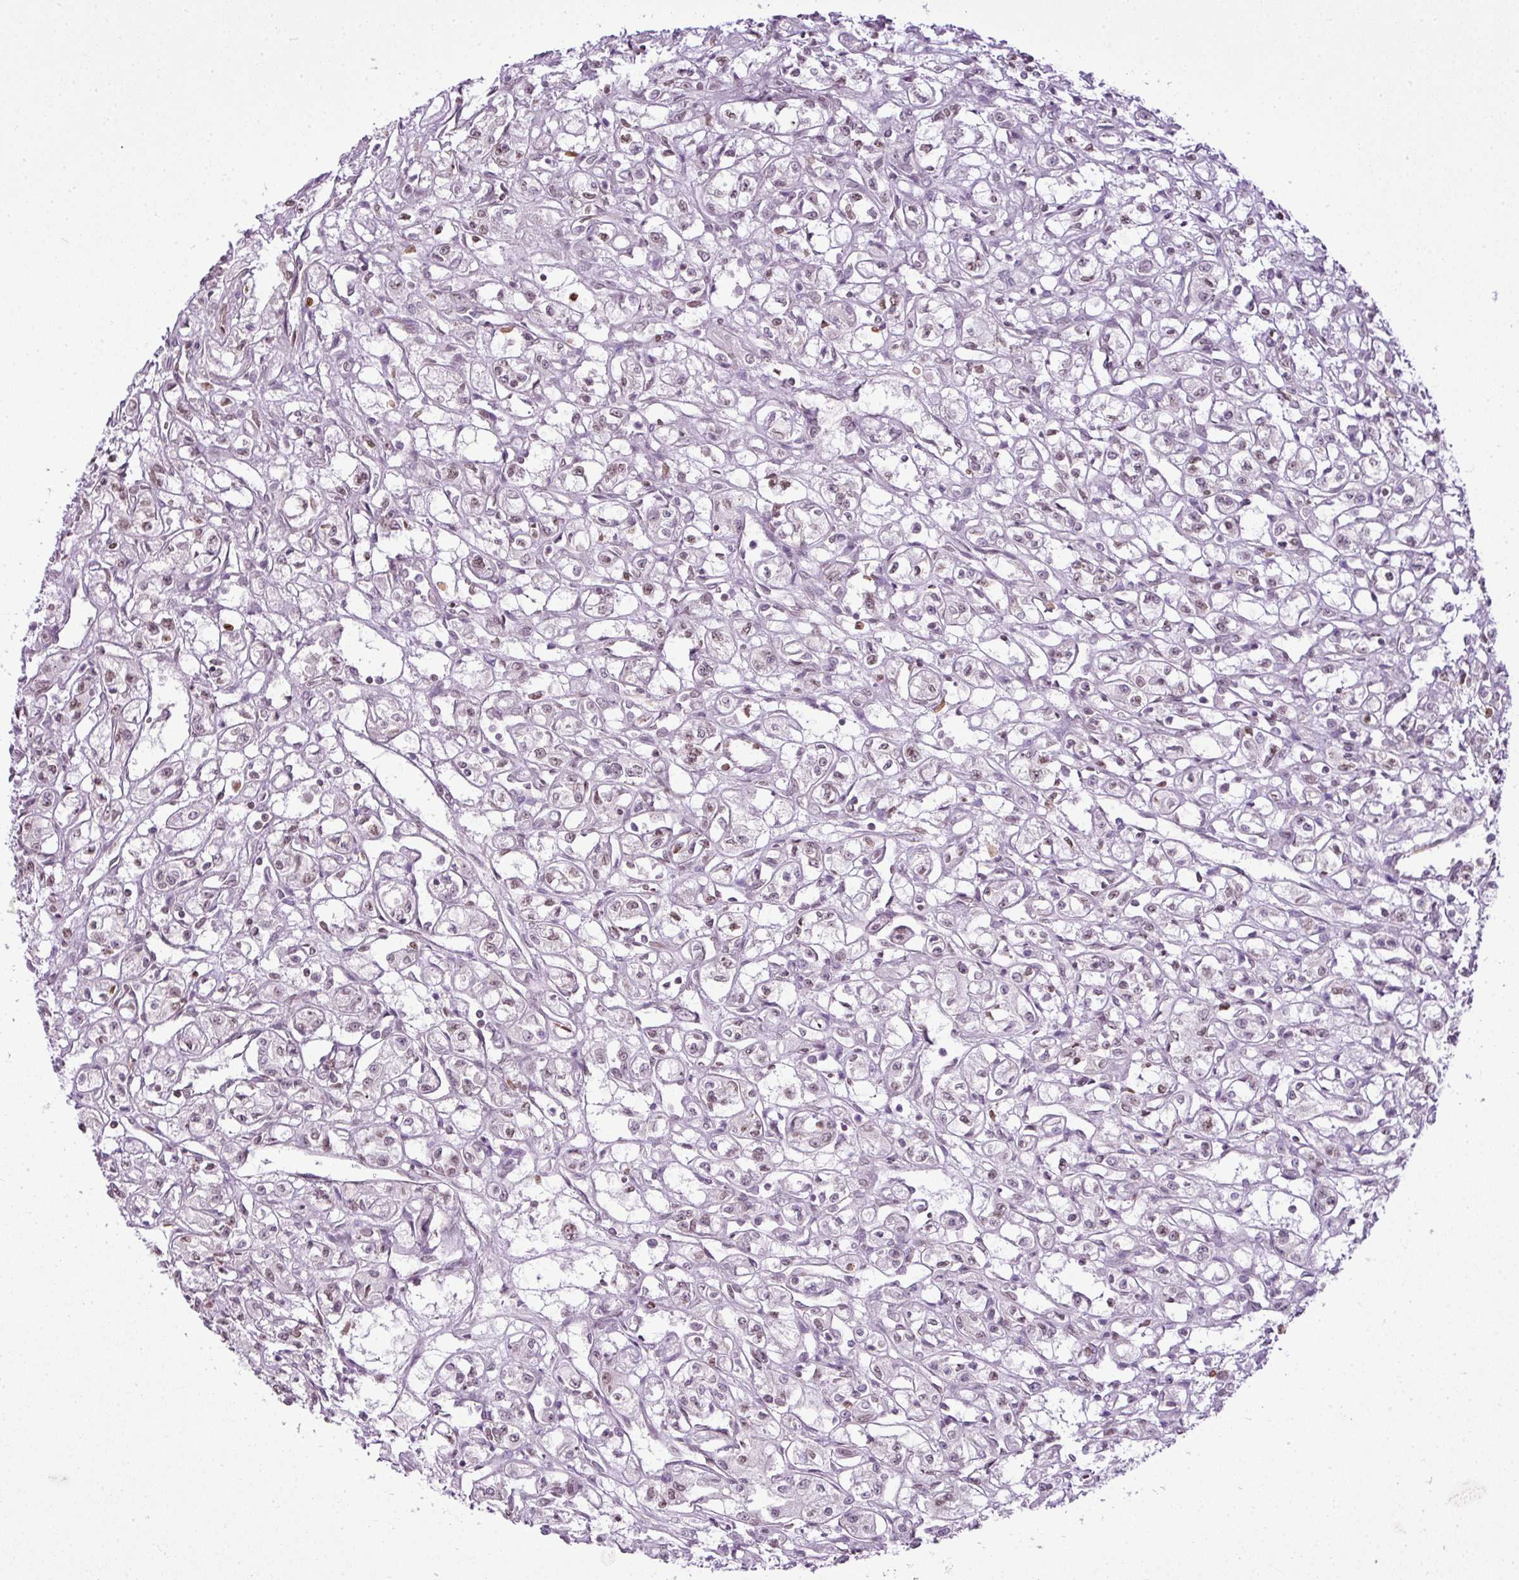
{"staining": {"intensity": "weak", "quantity": "<25%", "location": "nuclear"}, "tissue": "renal cancer", "cell_type": "Tumor cells", "image_type": "cancer", "snomed": [{"axis": "morphology", "description": "Adenocarcinoma, NOS"}, {"axis": "topography", "description": "Kidney"}], "caption": "Immunohistochemistry (IHC) of human renal cancer exhibits no positivity in tumor cells.", "gene": "COX18", "patient": {"sex": "male", "age": 56}}